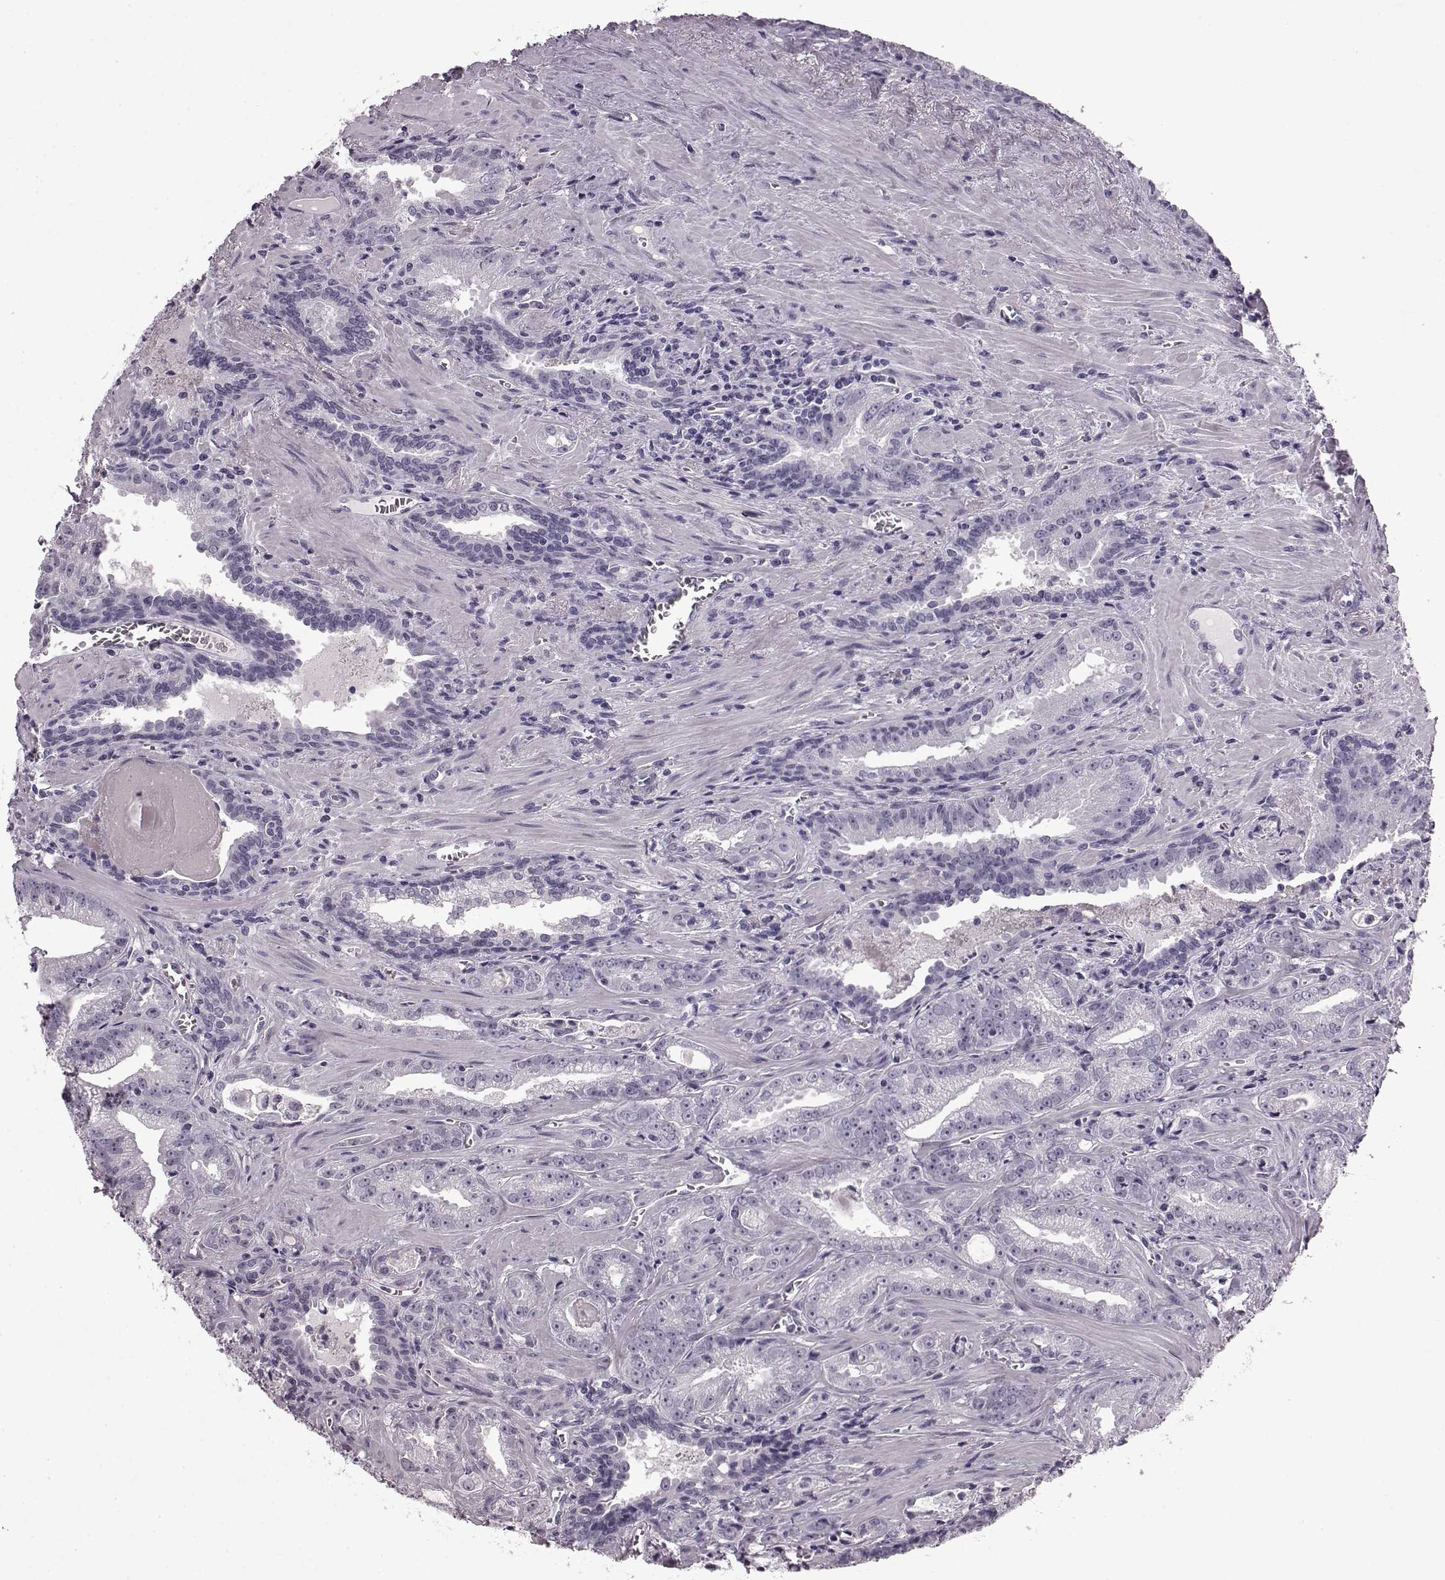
{"staining": {"intensity": "negative", "quantity": "none", "location": "none"}, "tissue": "prostate cancer", "cell_type": "Tumor cells", "image_type": "cancer", "snomed": [{"axis": "morphology", "description": "Adenocarcinoma, High grade"}, {"axis": "topography", "description": "Prostate"}], "caption": "Micrograph shows no significant protein positivity in tumor cells of high-grade adenocarcinoma (prostate). The staining was performed using DAB (3,3'-diaminobenzidine) to visualize the protein expression in brown, while the nuclei were stained in blue with hematoxylin (Magnification: 20x).", "gene": "AIPL1", "patient": {"sex": "male", "age": 68}}